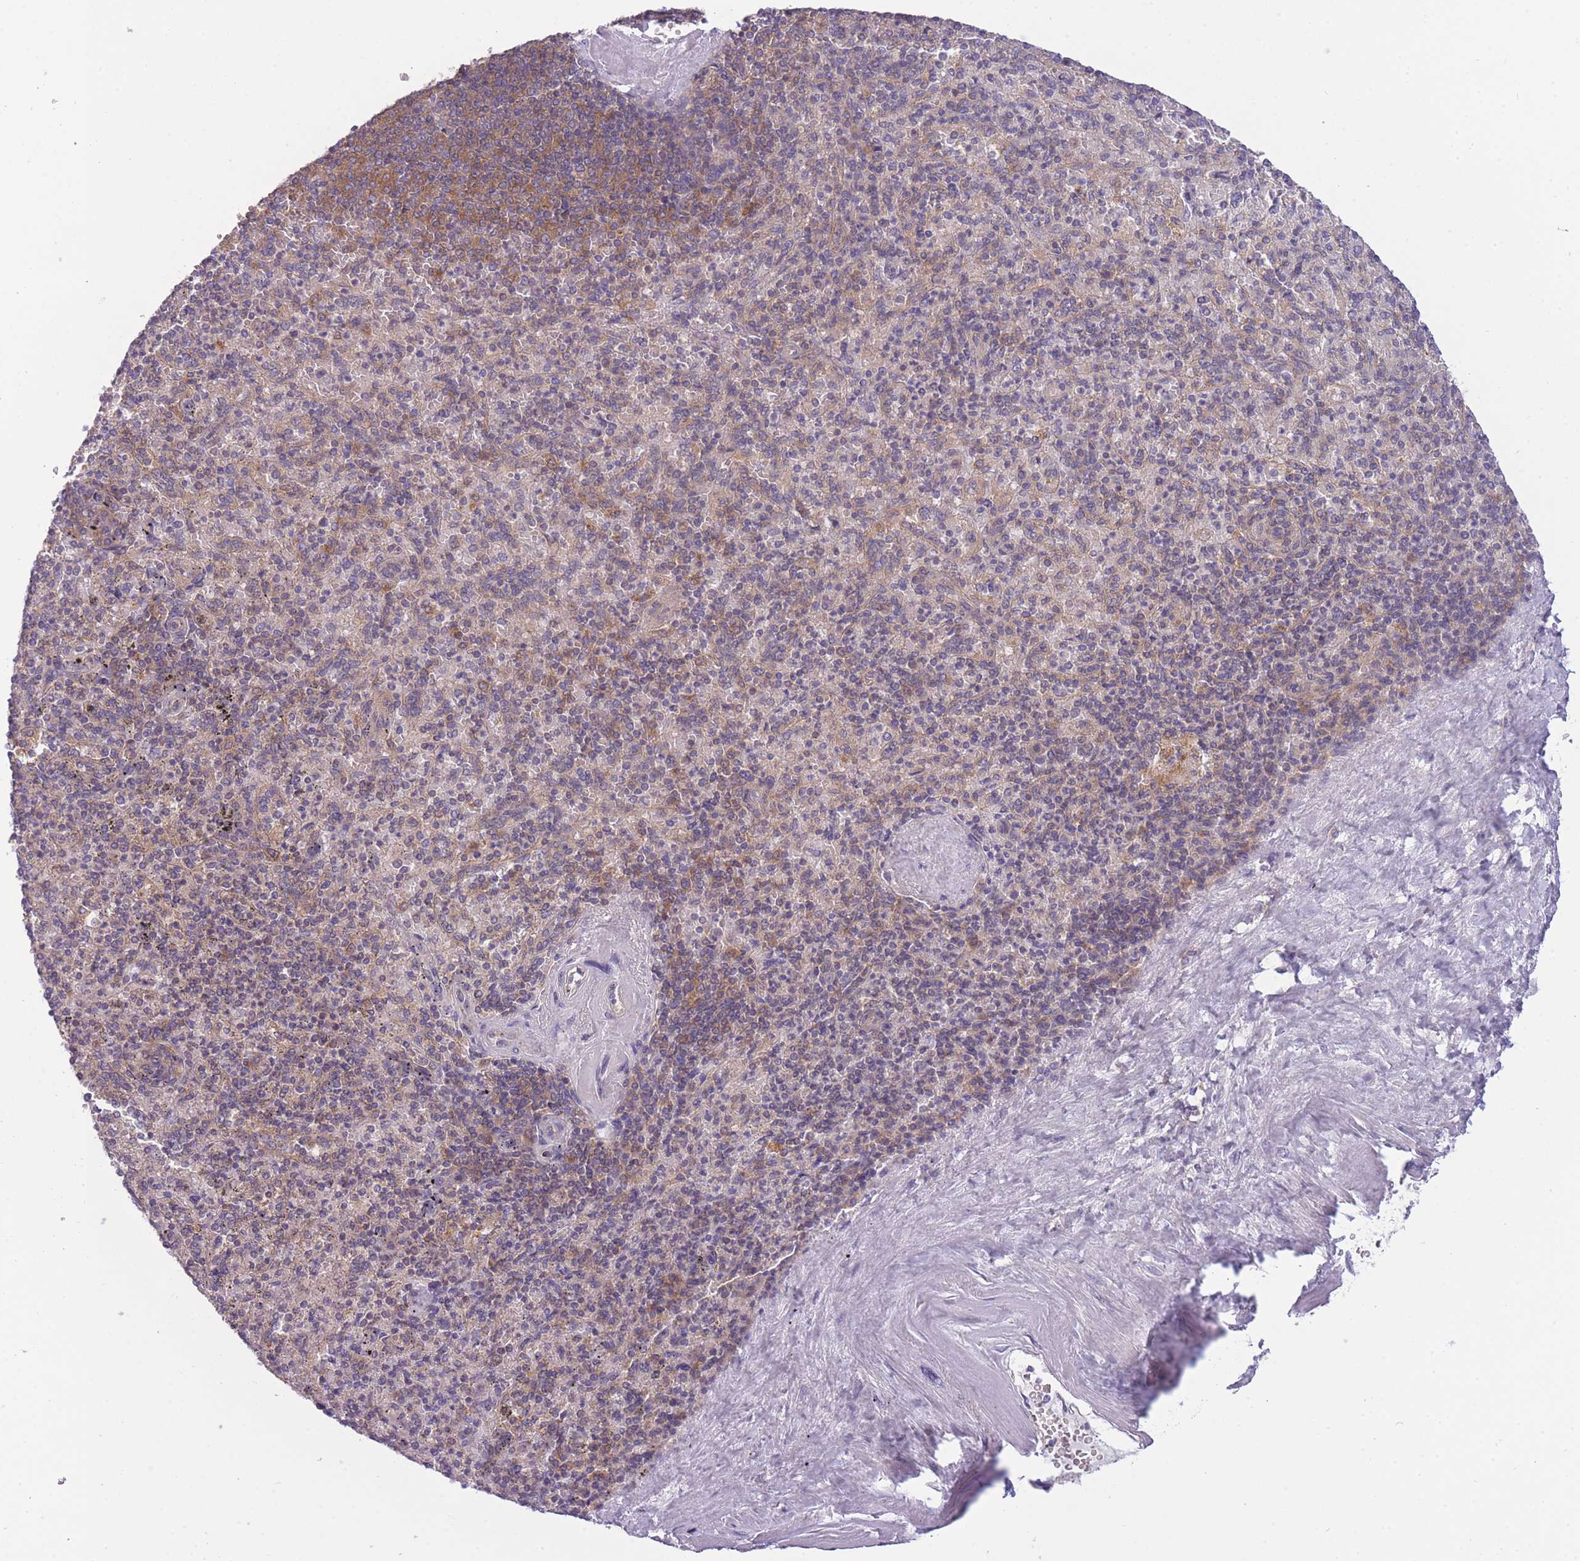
{"staining": {"intensity": "weak", "quantity": "<25%", "location": "cytoplasmic/membranous"}, "tissue": "spleen", "cell_type": "Cells in red pulp", "image_type": "normal", "snomed": [{"axis": "morphology", "description": "Normal tissue, NOS"}, {"axis": "topography", "description": "Spleen"}], "caption": "Immunohistochemistry histopathology image of benign spleen stained for a protein (brown), which shows no positivity in cells in red pulp. (Stains: DAB immunohistochemistry (IHC) with hematoxylin counter stain, Microscopy: brightfield microscopy at high magnification).", "gene": "PFDN6", "patient": {"sex": "male", "age": 82}}